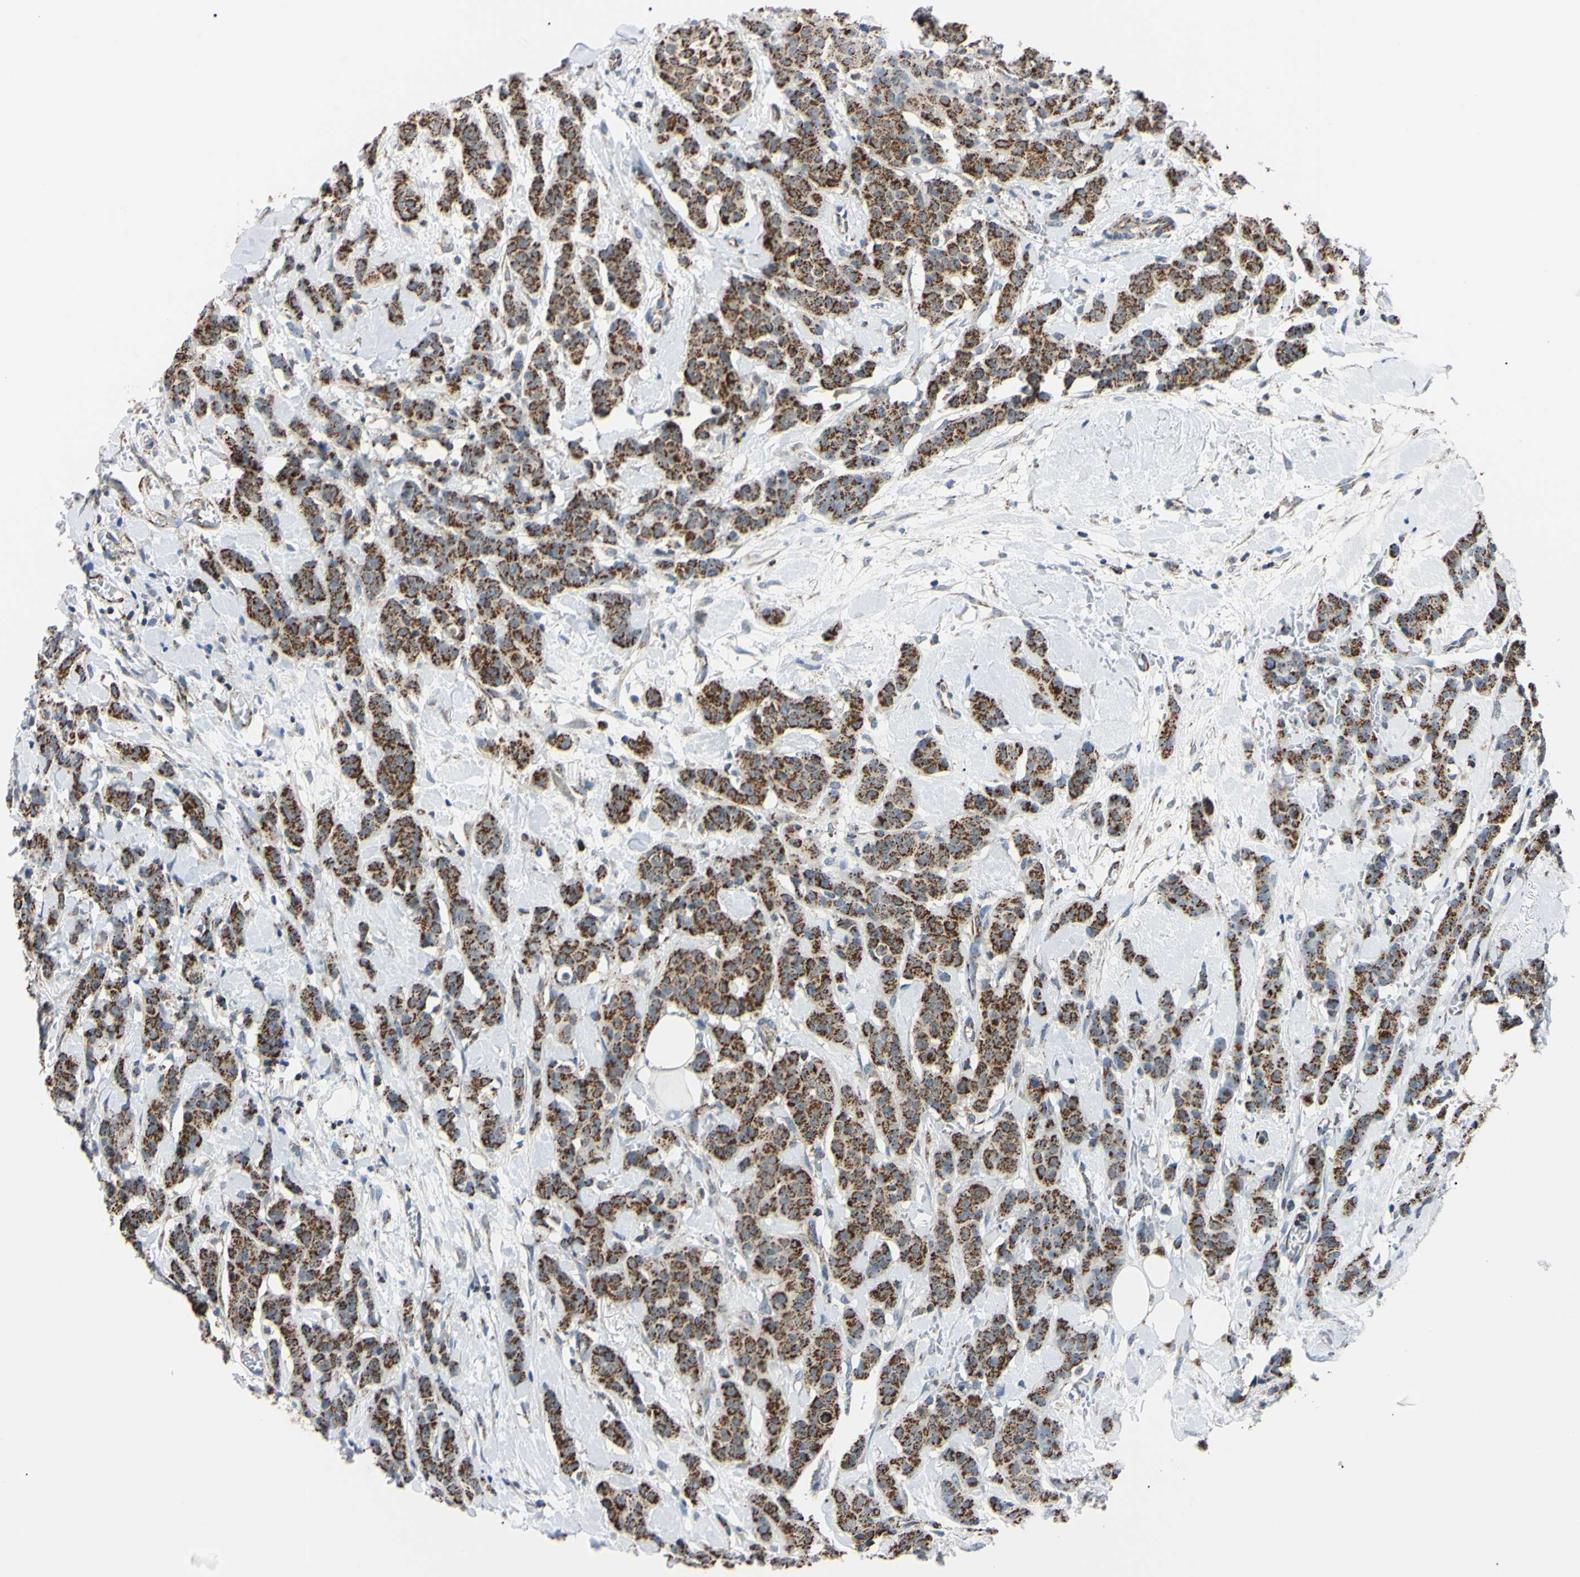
{"staining": {"intensity": "strong", "quantity": ">75%", "location": "cytoplasmic/membranous"}, "tissue": "breast cancer", "cell_type": "Tumor cells", "image_type": "cancer", "snomed": [{"axis": "morphology", "description": "Normal tissue, NOS"}, {"axis": "morphology", "description": "Duct carcinoma"}, {"axis": "topography", "description": "Breast"}], "caption": "Breast cancer (intraductal carcinoma) was stained to show a protein in brown. There is high levels of strong cytoplasmic/membranous staining in approximately >75% of tumor cells. The protein of interest is shown in brown color, while the nuclei are stained blue.", "gene": "CLPP", "patient": {"sex": "female", "age": 40}}